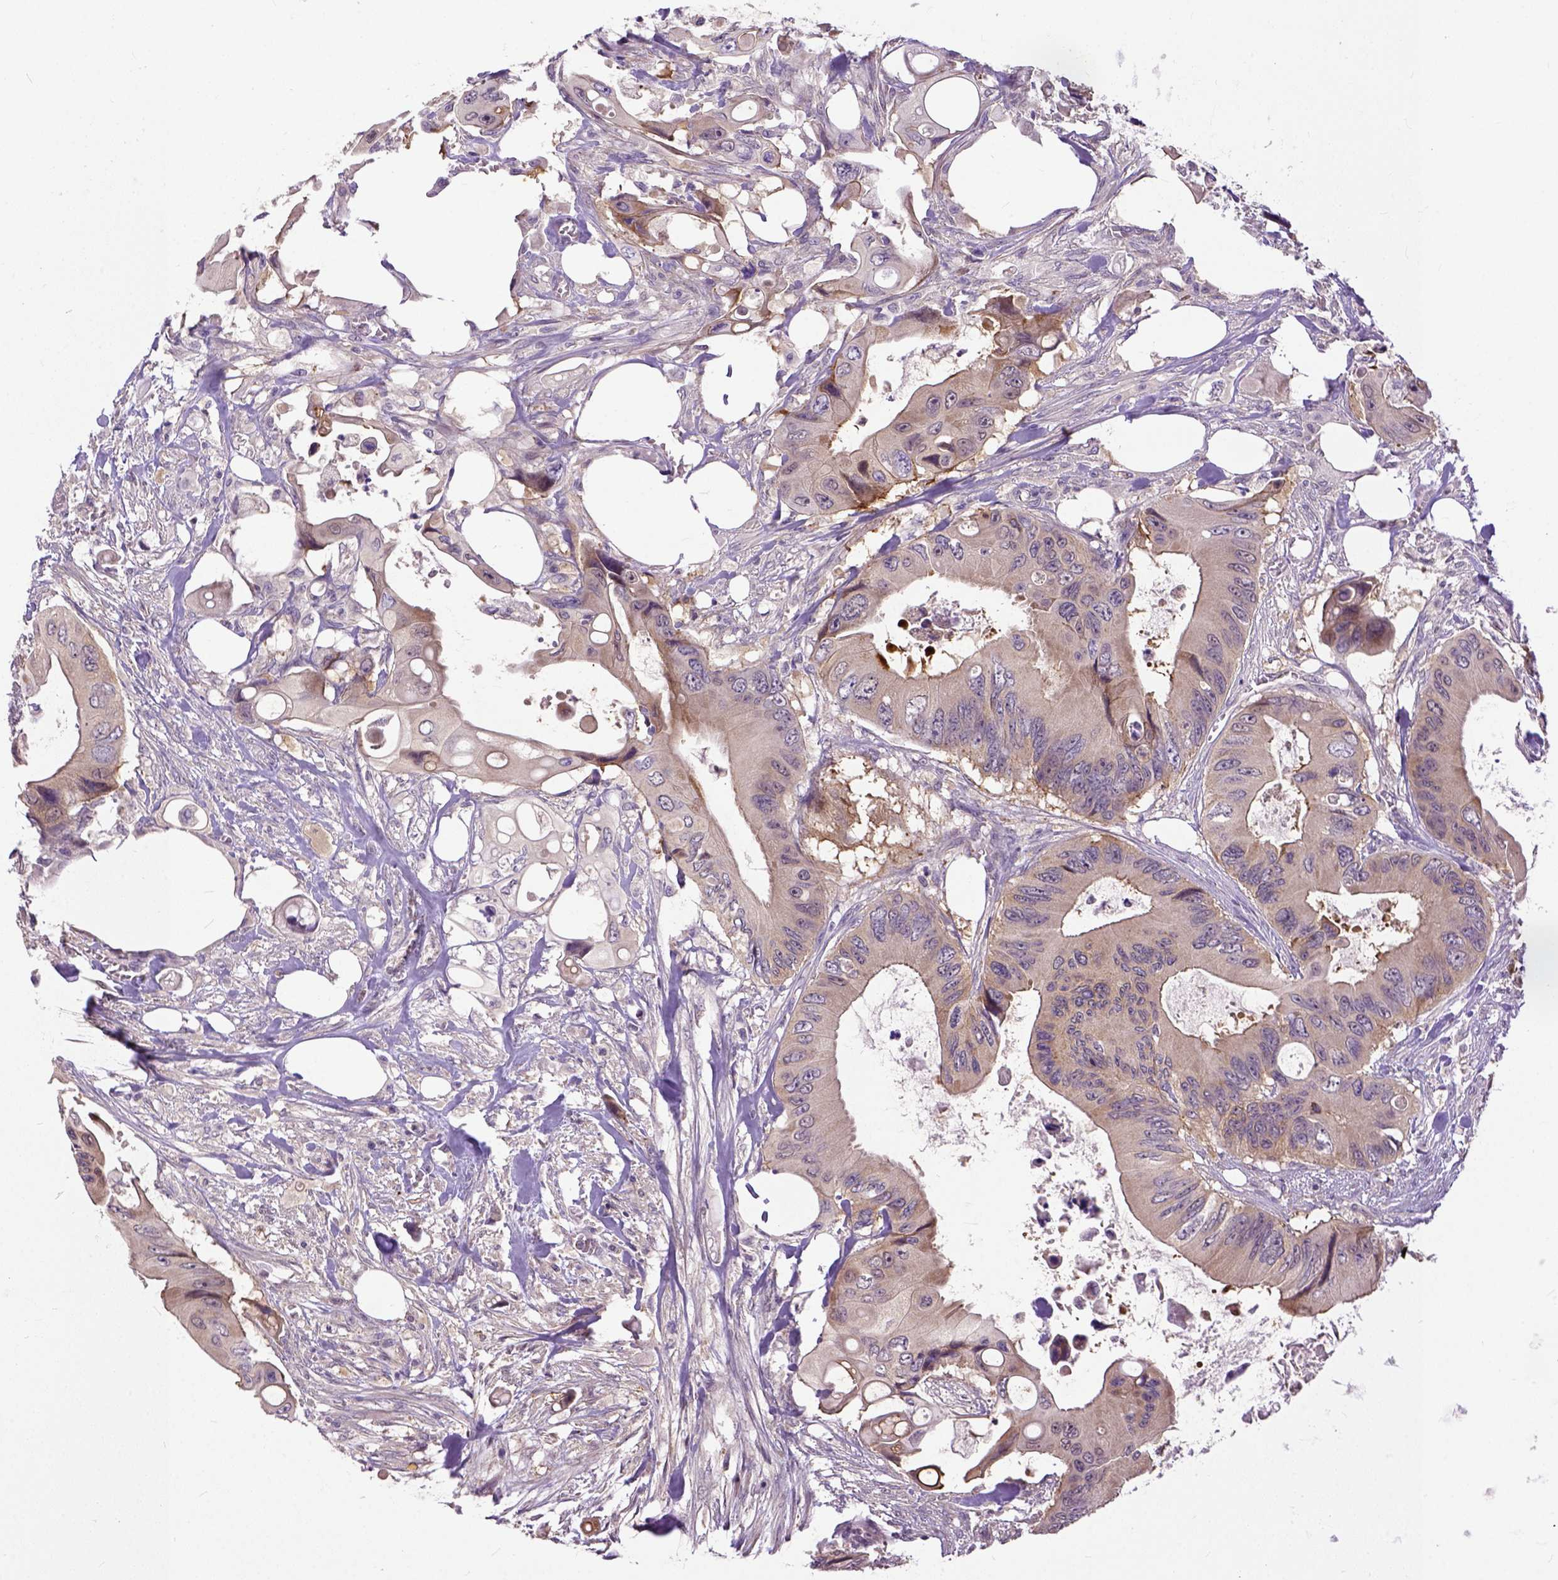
{"staining": {"intensity": "moderate", "quantity": "<25%", "location": "cytoplasmic/membranous"}, "tissue": "colorectal cancer", "cell_type": "Tumor cells", "image_type": "cancer", "snomed": [{"axis": "morphology", "description": "Adenocarcinoma, NOS"}, {"axis": "topography", "description": "Rectum"}], "caption": "There is low levels of moderate cytoplasmic/membranous positivity in tumor cells of colorectal cancer (adenocarcinoma), as demonstrated by immunohistochemical staining (brown color).", "gene": "CPNE1", "patient": {"sex": "male", "age": 63}}